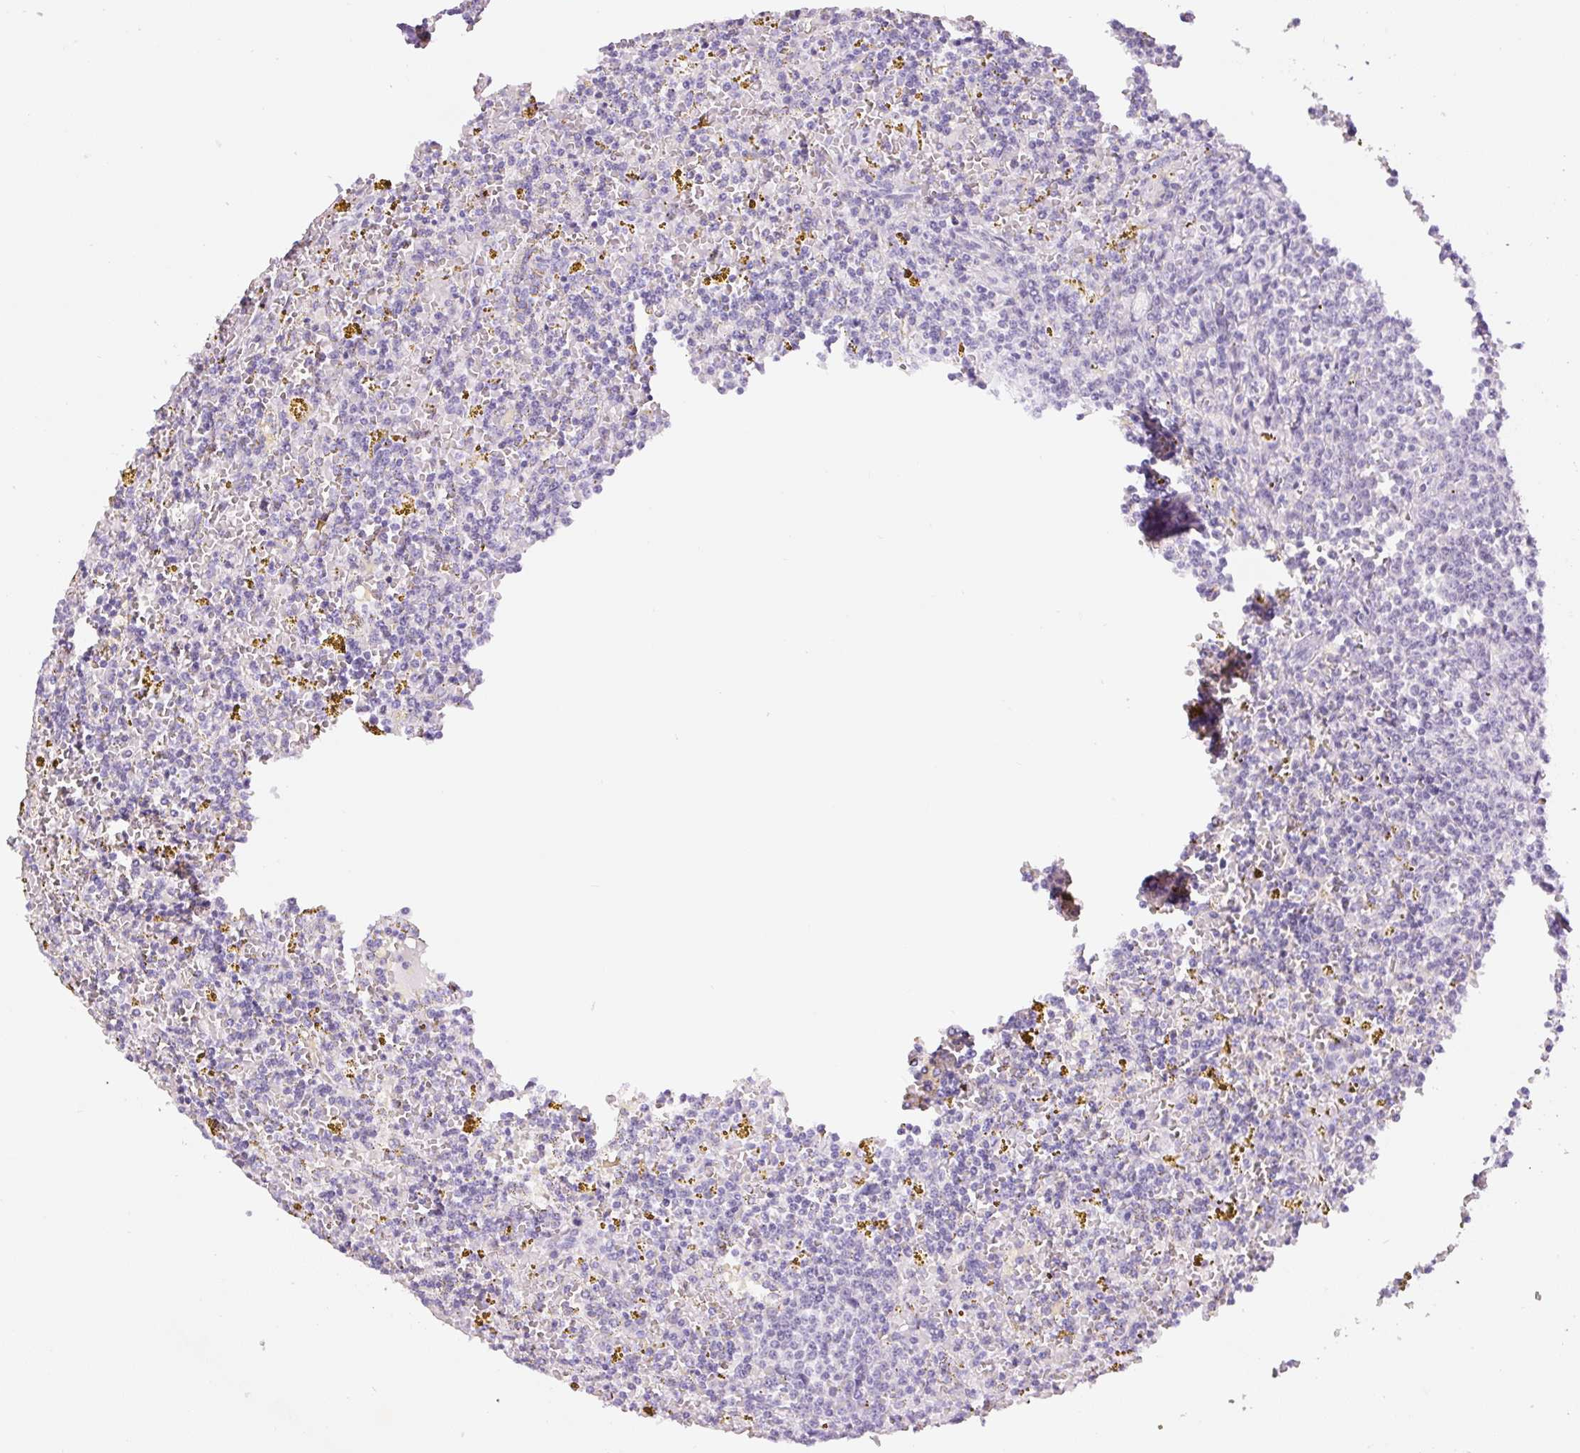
{"staining": {"intensity": "negative", "quantity": "none", "location": "none"}, "tissue": "lymphoma", "cell_type": "Tumor cells", "image_type": "cancer", "snomed": [{"axis": "morphology", "description": "Malignant lymphoma, non-Hodgkin's type, Low grade"}, {"axis": "topography", "description": "Spleen"}, {"axis": "topography", "description": "Lymph node"}], "caption": "Immunohistochemical staining of human lymphoma exhibits no significant positivity in tumor cells. (DAB immunohistochemistry with hematoxylin counter stain).", "gene": "SIX1", "patient": {"sex": "female", "age": 66}}